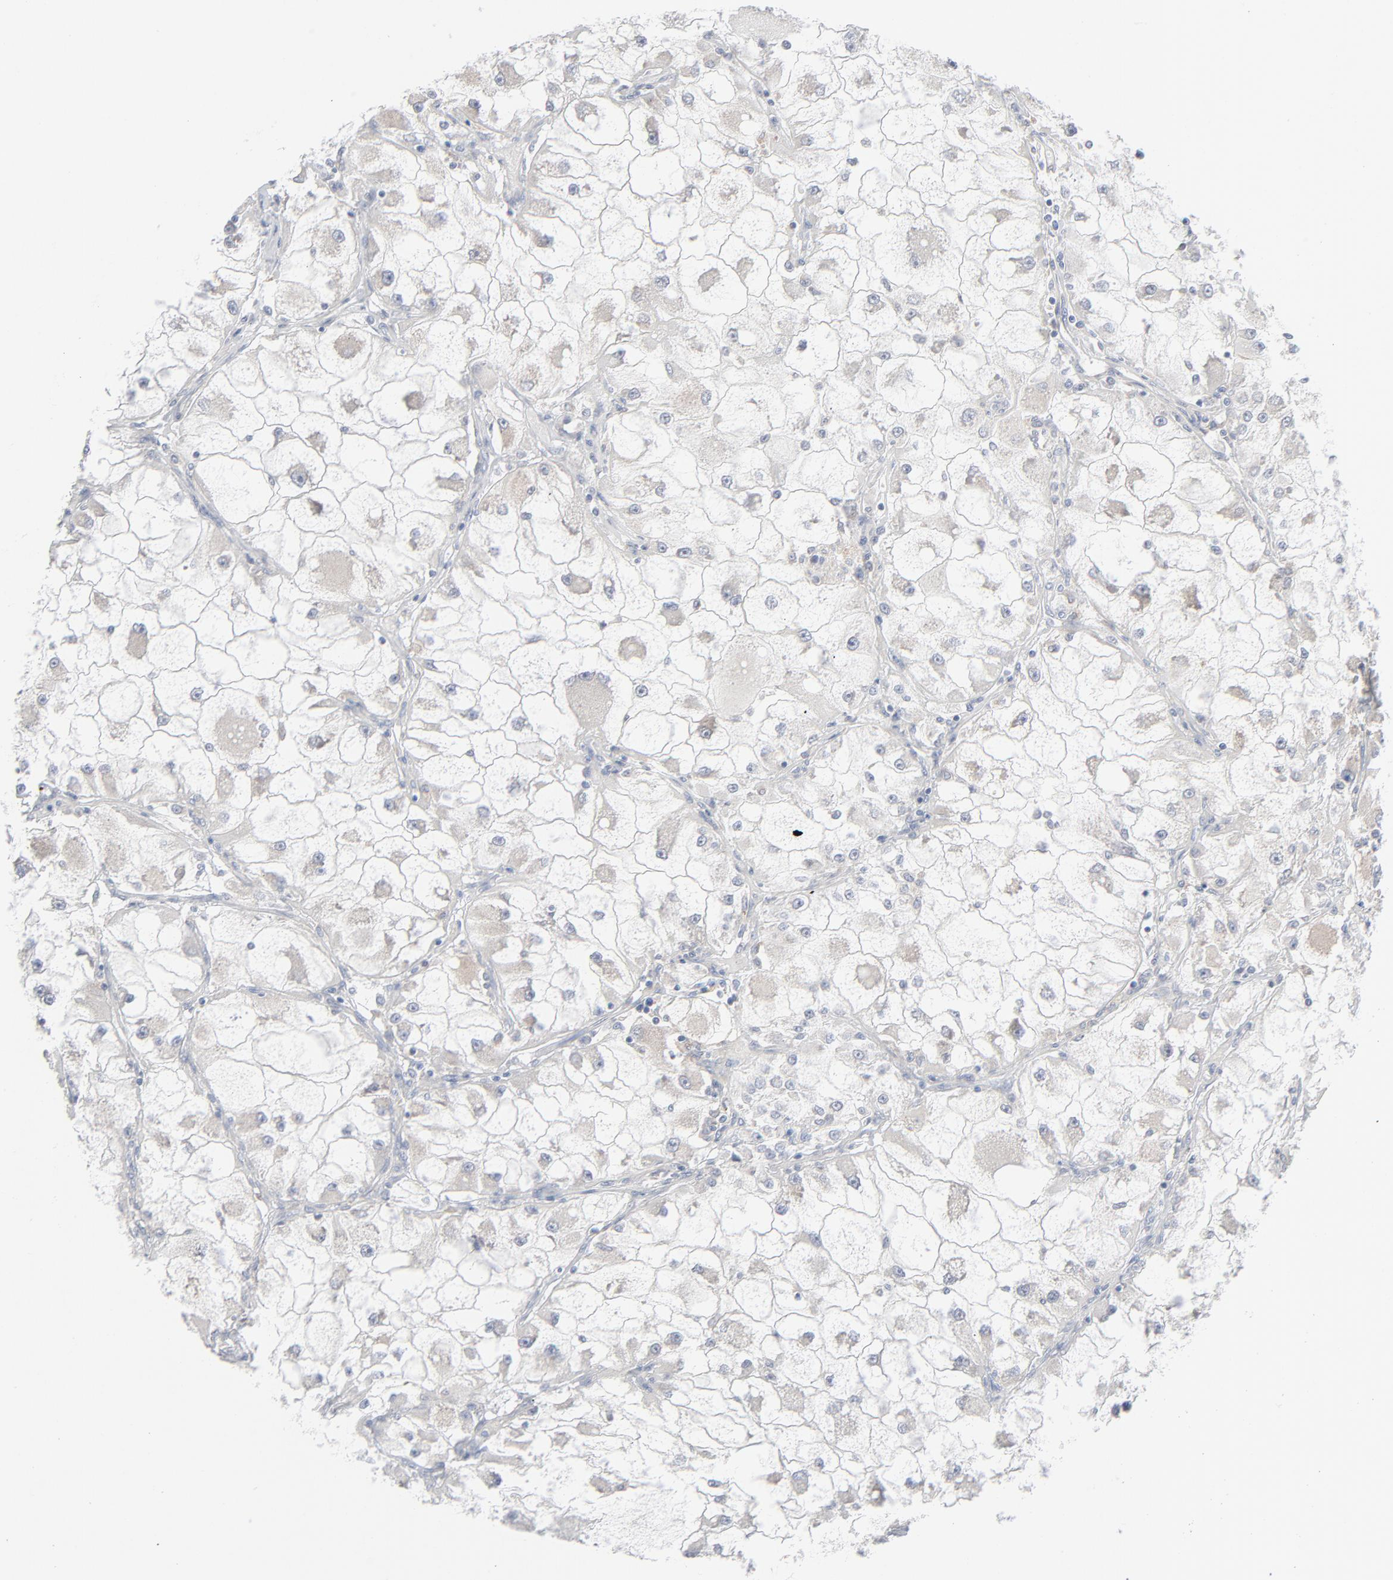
{"staining": {"intensity": "negative", "quantity": "none", "location": "none"}, "tissue": "renal cancer", "cell_type": "Tumor cells", "image_type": "cancer", "snomed": [{"axis": "morphology", "description": "Adenocarcinoma, NOS"}, {"axis": "topography", "description": "Kidney"}], "caption": "A histopathology image of renal cancer stained for a protein demonstrates no brown staining in tumor cells. (Brightfield microscopy of DAB IHC at high magnification).", "gene": "KDSR", "patient": {"sex": "female", "age": 73}}